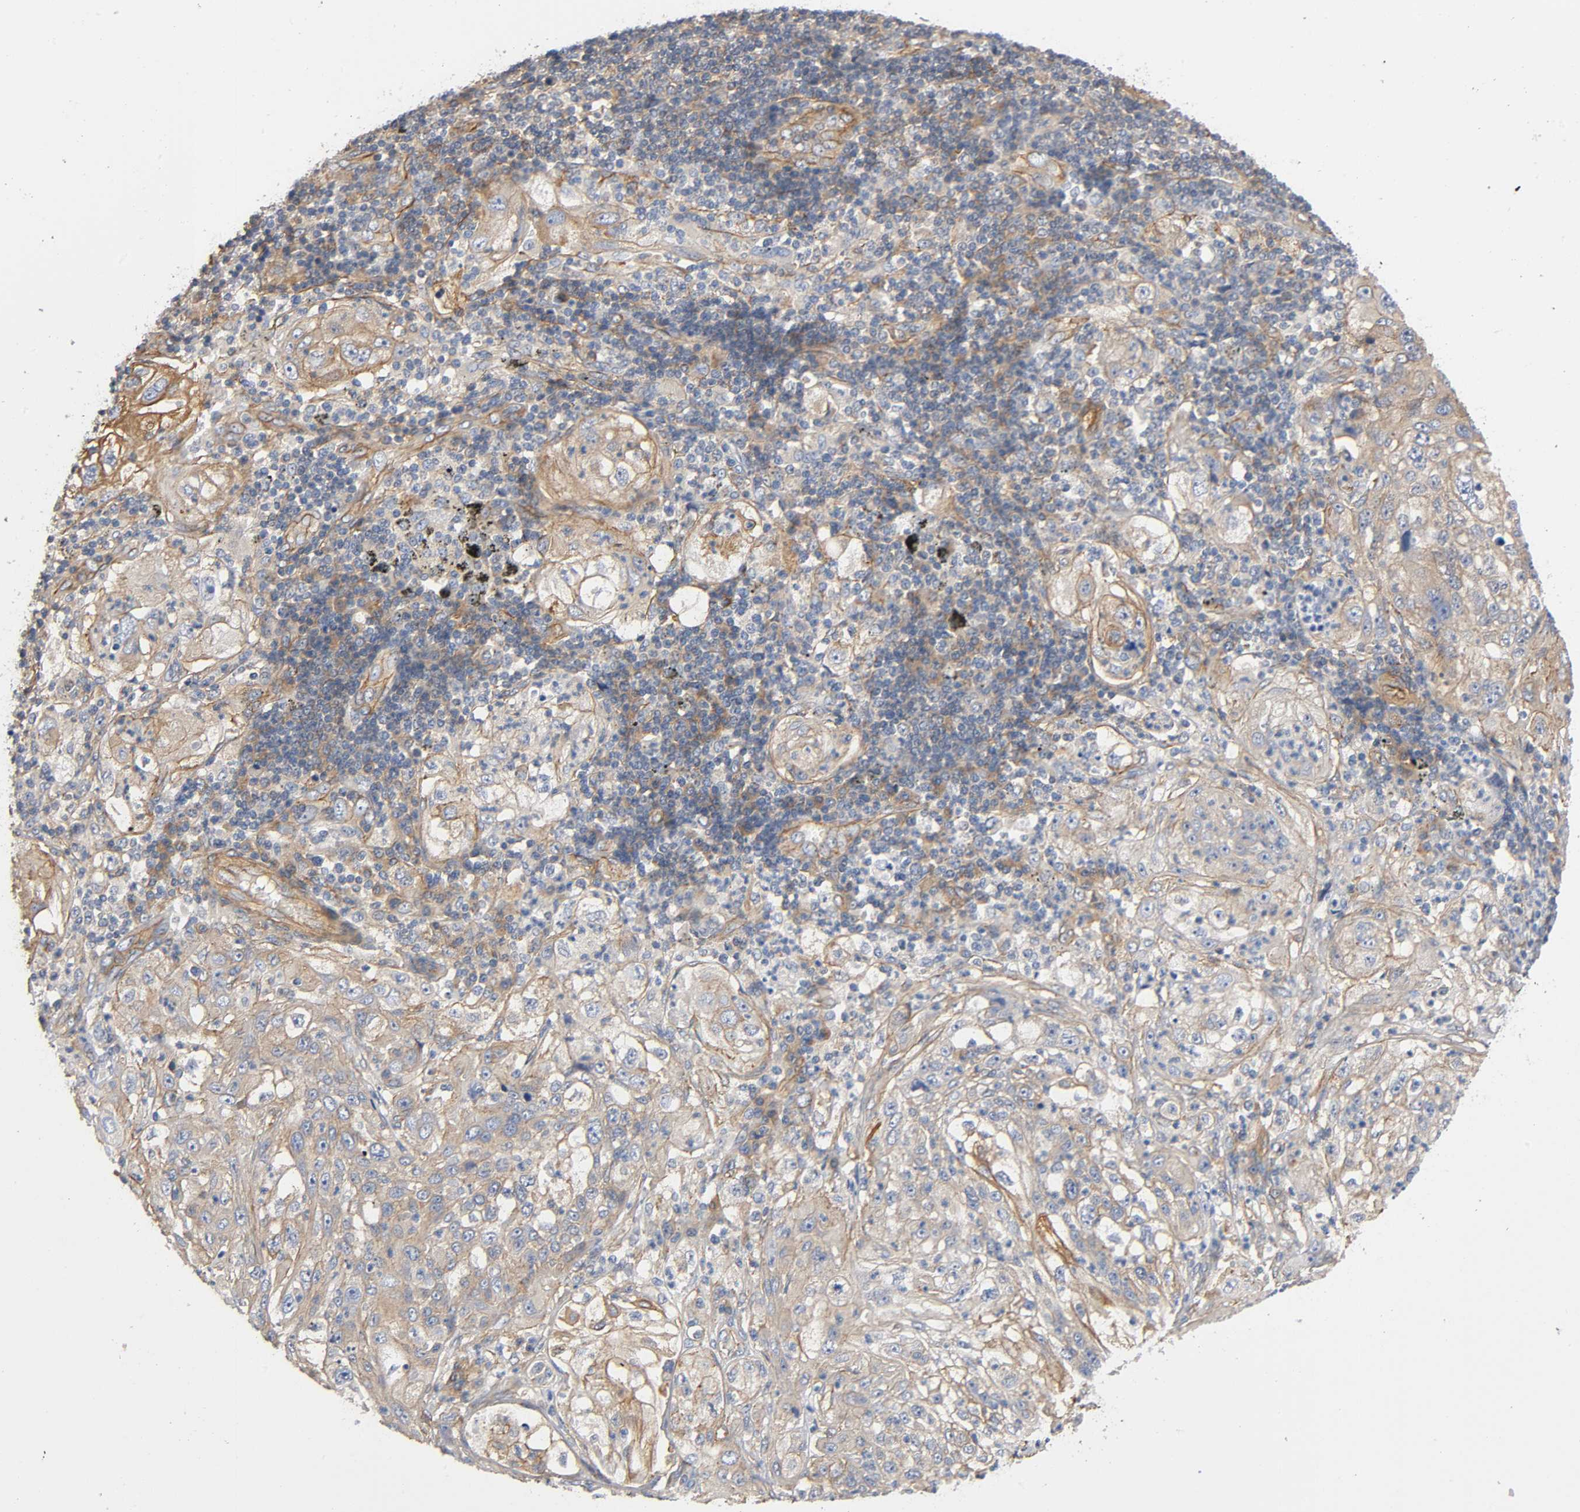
{"staining": {"intensity": "moderate", "quantity": ">75%", "location": "cytoplasmic/membranous"}, "tissue": "lung cancer", "cell_type": "Tumor cells", "image_type": "cancer", "snomed": [{"axis": "morphology", "description": "Inflammation, NOS"}, {"axis": "morphology", "description": "Squamous cell carcinoma, NOS"}, {"axis": "topography", "description": "Lymph node"}, {"axis": "topography", "description": "Soft tissue"}, {"axis": "topography", "description": "Lung"}], "caption": "An image showing moderate cytoplasmic/membranous positivity in approximately >75% of tumor cells in lung squamous cell carcinoma, as visualized by brown immunohistochemical staining.", "gene": "MARS1", "patient": {"sex": "male", "age": 66}}